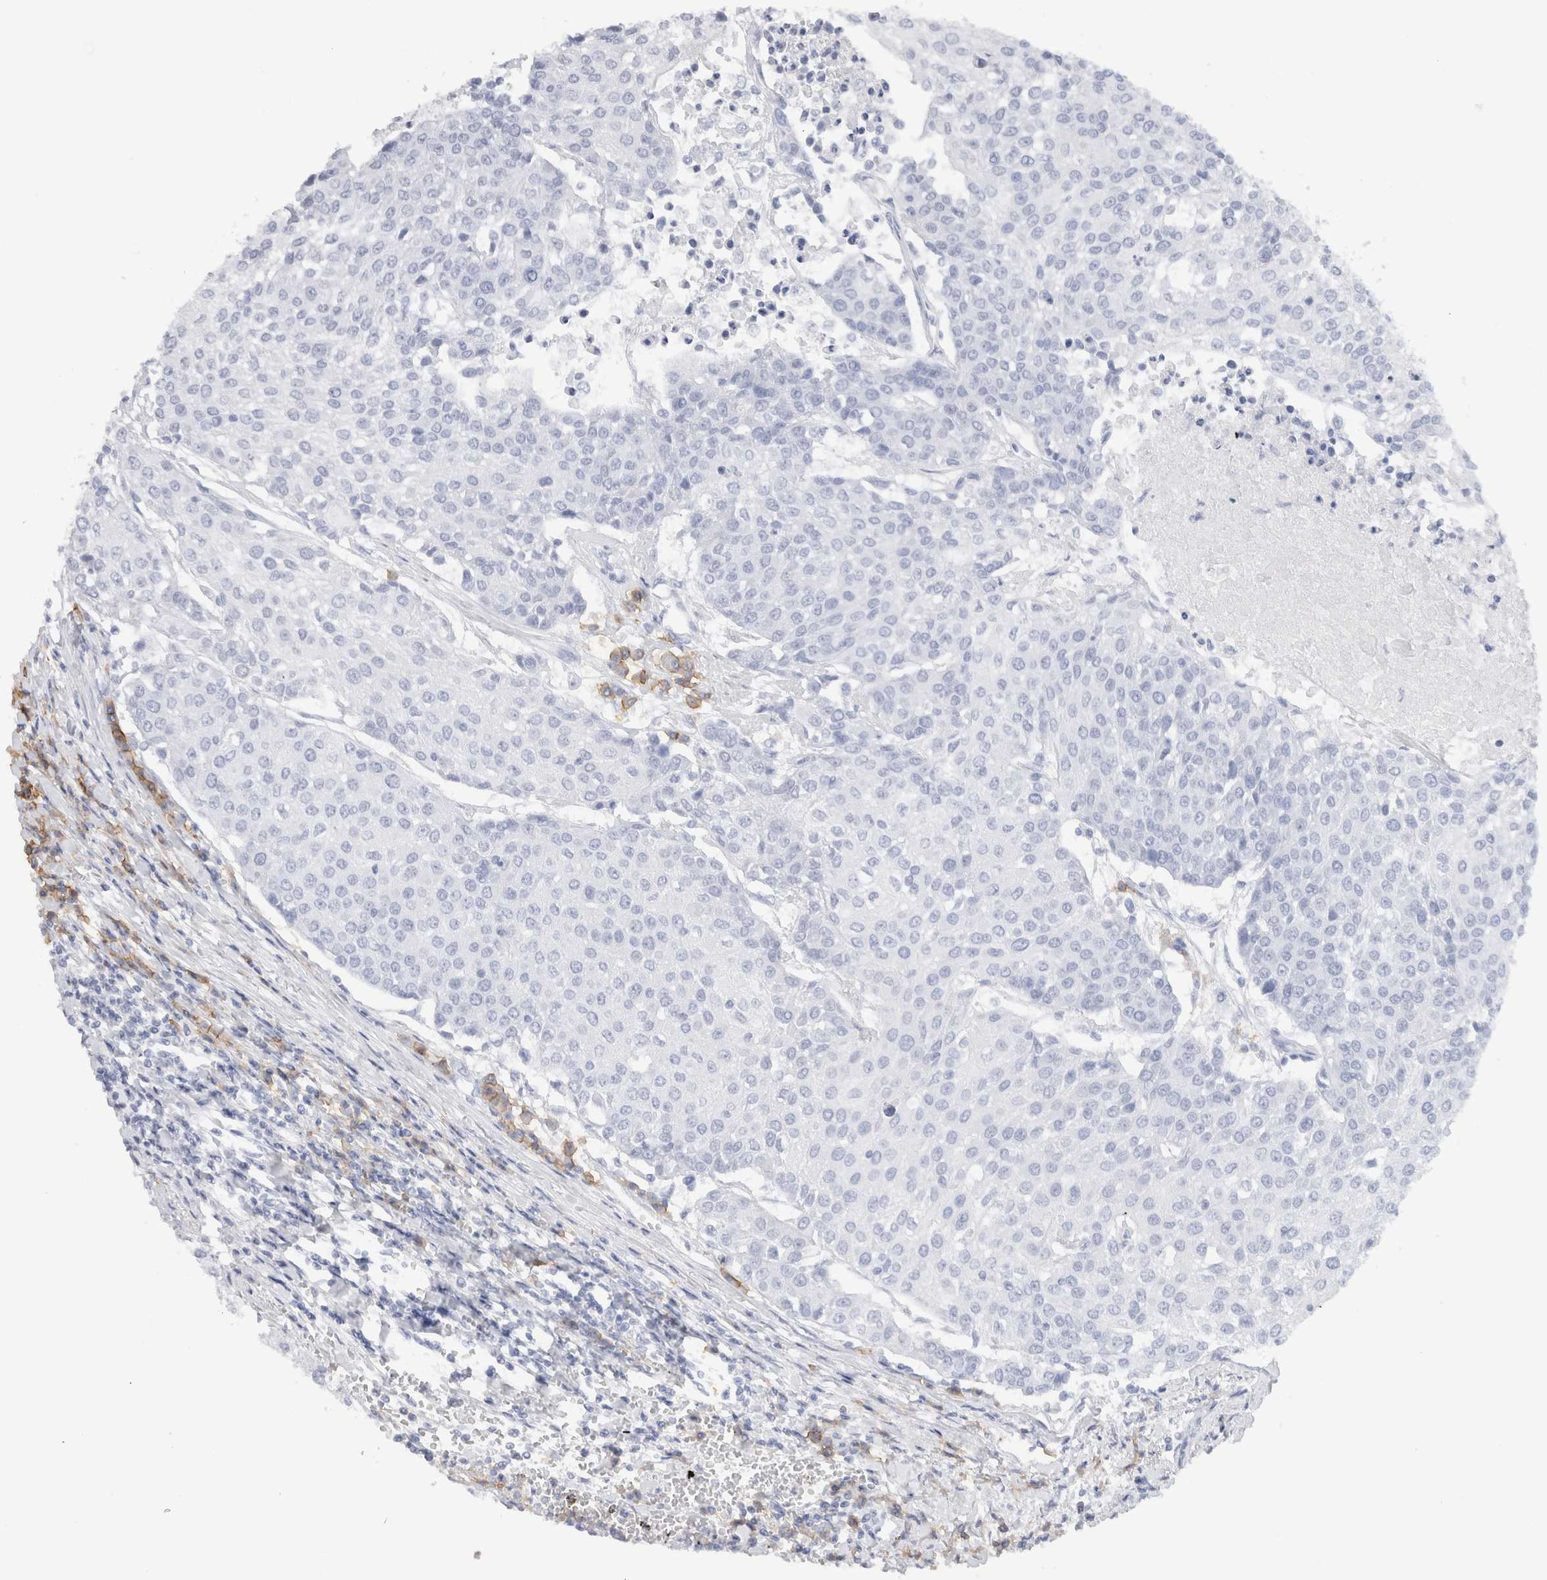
{"staining": {"intensity": "negative", "quantity": "none", "location": "none"}, "tissue": "urothelial cancer", "cell_type": "Tumor cells", "image_type": "cancer", "snomed": [{"axis": "morphology", "description": "Urothelial carcinoma, High grade"}, {"axis": "topography", "description": "Urinary bladder"}], "caption": "This is an immunohistochemistry (IHC) micrograph of urothelial cancer. There is no expression in tumor cells.", "gene": "CD38", "patient": {"sex": "female", "age": 85}}